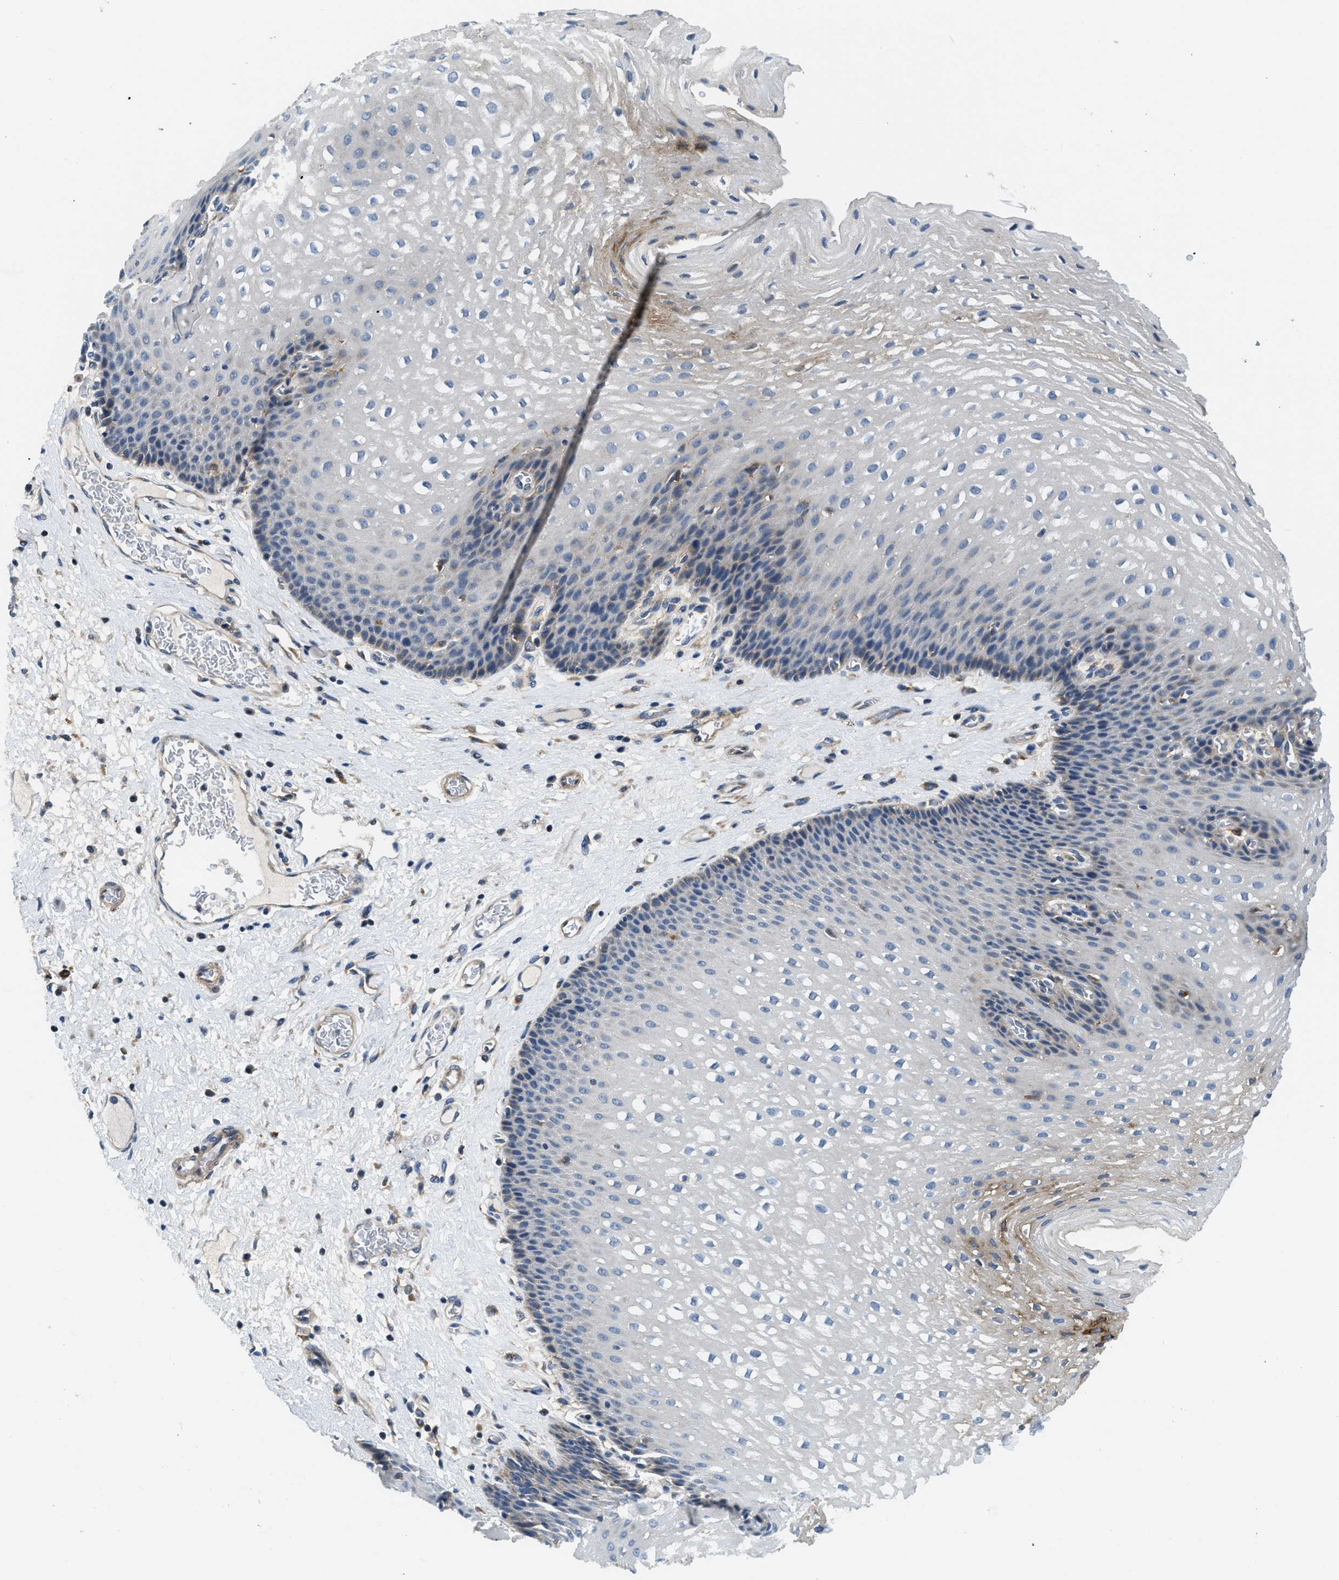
{"staining": {"intensity": "moderate", "quantity": "<25%", "location": "cytoplasmic/membranous"}, "tissue": "esophagus", "cell_type": "Squamous epithelial cells", "image_type": "normal", "snomed": [{"axis": "morphology", "description": "Normal tissue, NOS"}, {"axis": "topography", "description": "Esophagus"}], "caption": "IHC micrograph of normal esophagus stained for a protein (brown), which exhibits low levels of moderate cytoplasmic/membranous expression in about <25% of squamous epithelial cells.", "gene": "LPIN2", "patient": {"sex": "male", "age": 48}}